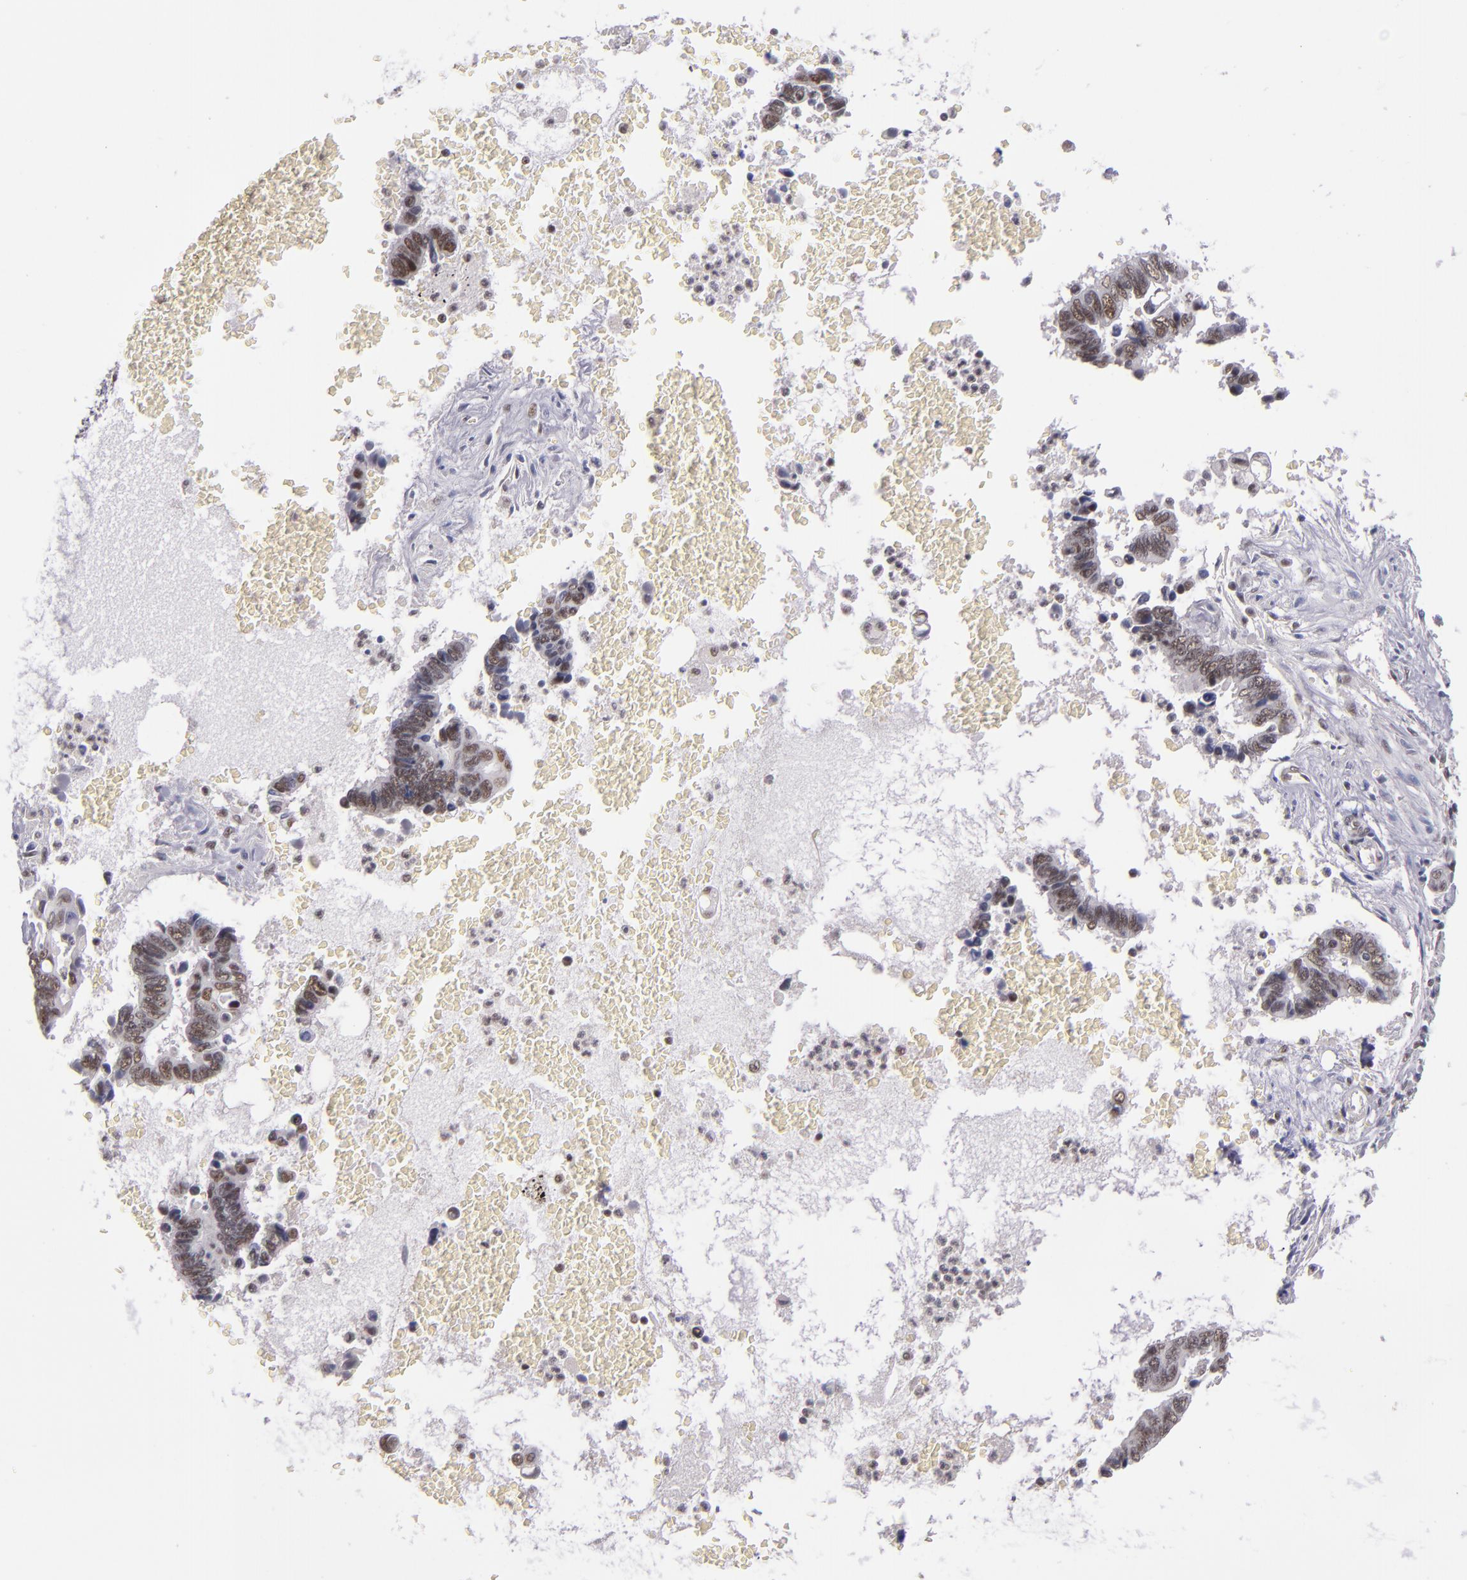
{"staining": {"intensity": "moderate", "quantity": ">75%", "location": "nuclear"}, "tissue": "pancreatic cancer", "cell_type": "Tumor cells", "image_type": "cancer", "snomed": [{"axis": "morphology", "description": "Adenocarcinoma, NOS"}, {"axis": "topography", "description": "Pancreas"}], "caption": "About >75% of tumor cells in human pancreatic cancer (adenocarcinoma) exhibit moderate nuclear protein positivity as visualized by brown immunohistochemical staining.", "gene": "ZNF148", "patient": {"sex": "female", "age": 70}}